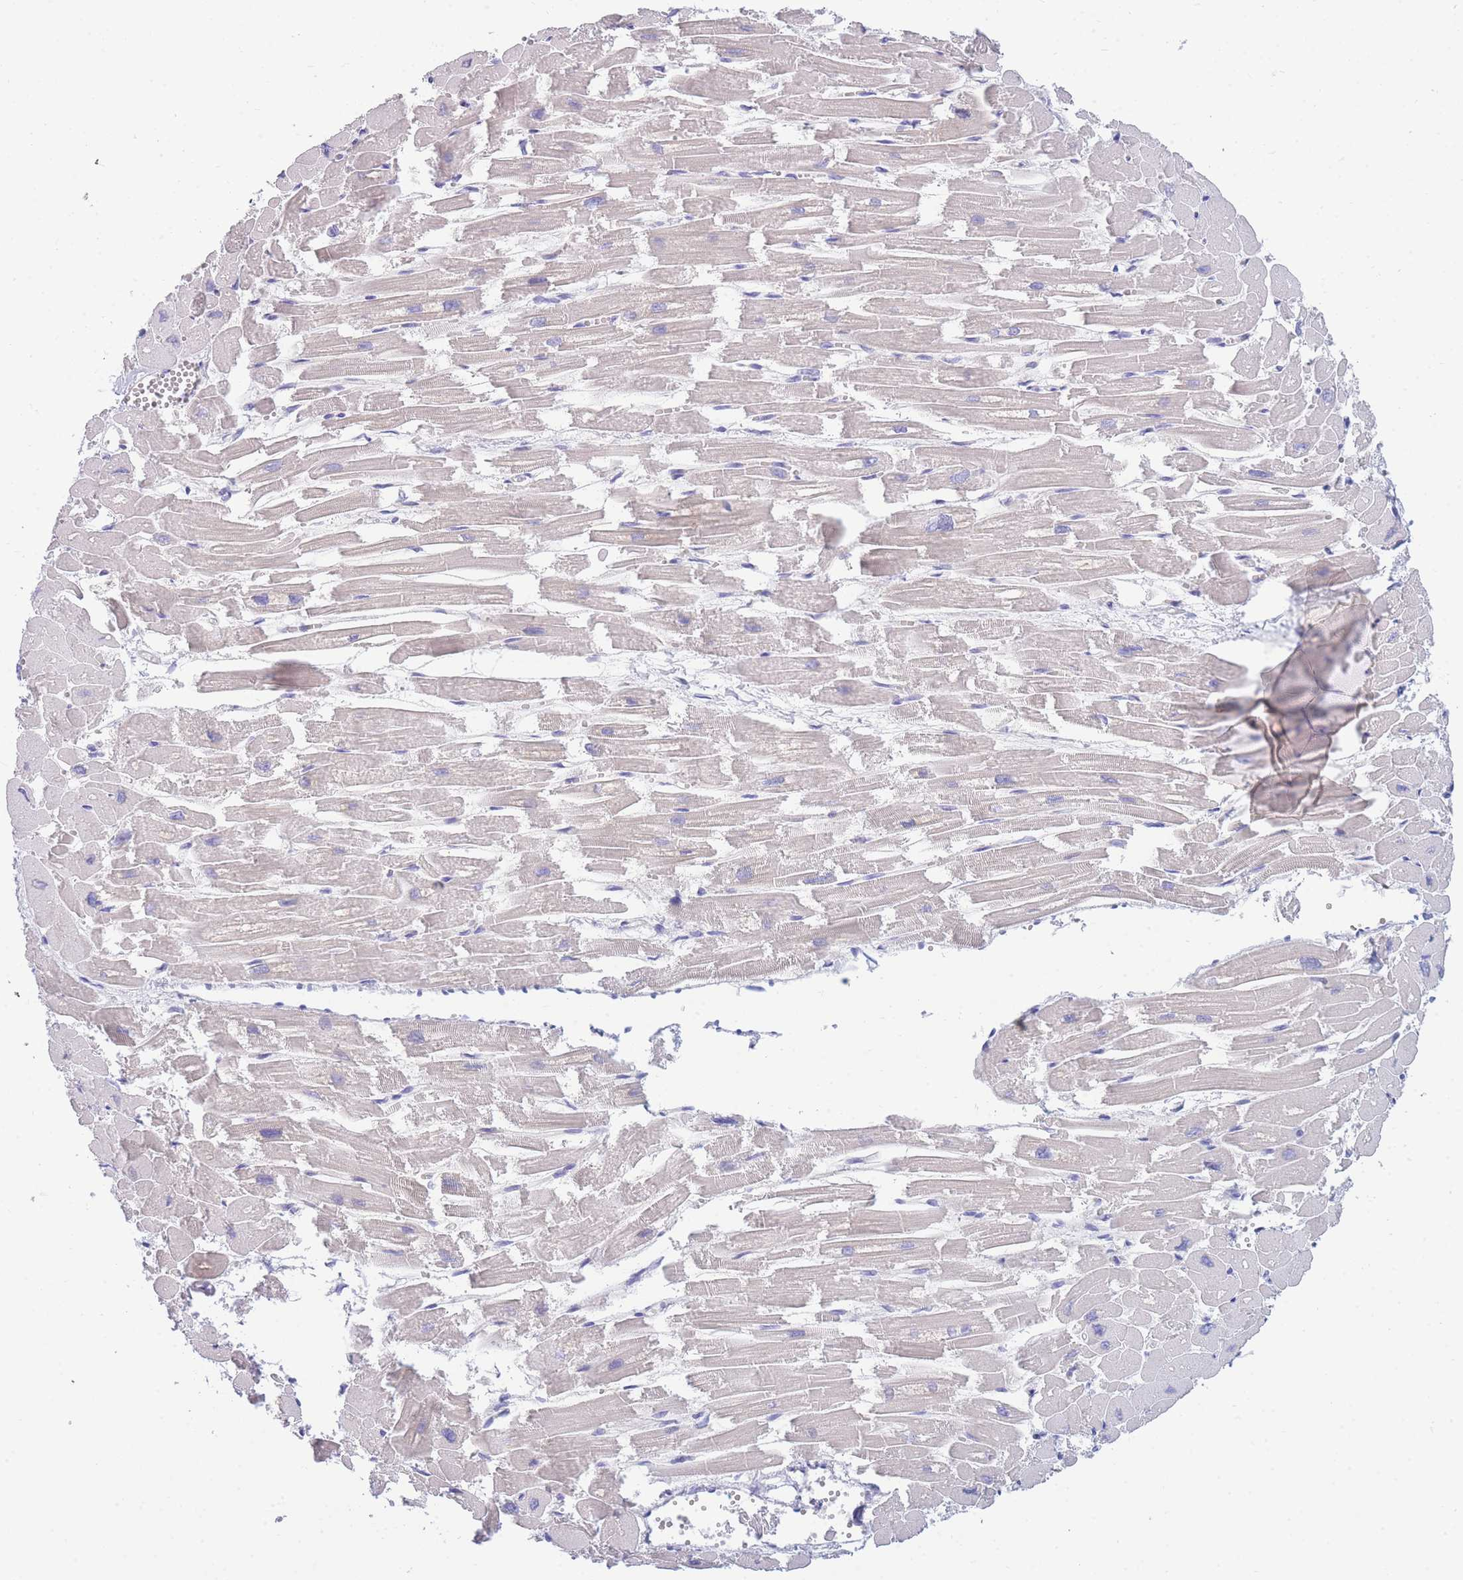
{"staining": {"intensity": "negative", "quantity": "none", "location": "none"}, "tissue": "heart muscle", "cell_type": "Cardiomyocytes", "image_type": "normal", "snomed": [{"axis": "morphology", "description": "Normal tissue, NOS"}, {"axis": "topography", "description": "Heart"}], "caption": "A high-resolution micrograph shows IHC staining of unremarkable heart muscle, which shows no significant expression in cardiomyocytes. The staining was performed using DAB (3,3'-diaminobenzidine) to visualize the protein expression in brown, while the nuclei were stained in blue with hematoxylin (Magnification: 20x).", "gene": "DHRS11", "patient": {"sex": "male", "age": 54}}